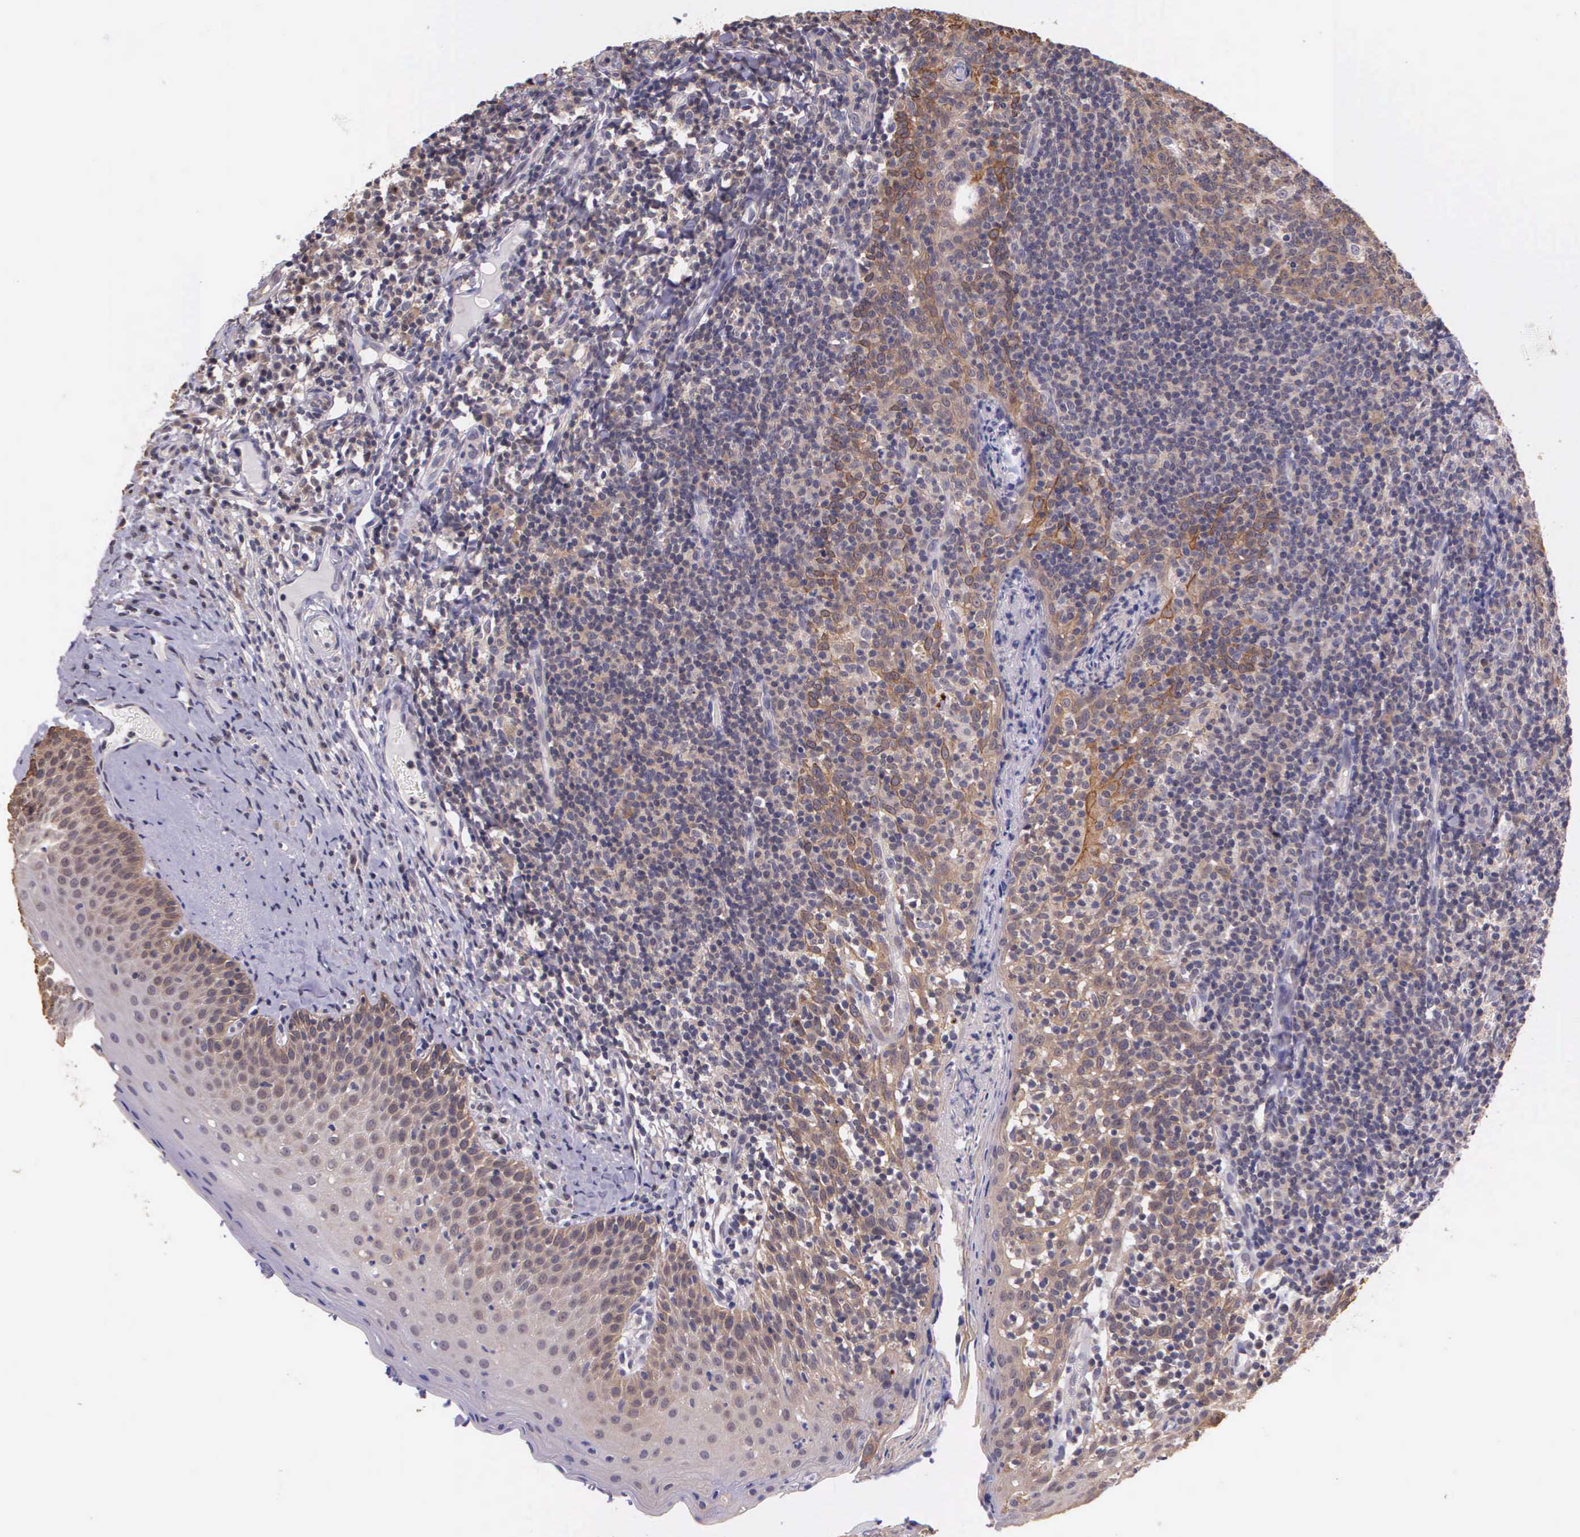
{"staining": {"intensity": "moderate", "quantity": "25%-75%", "location": "cytoplasmic/membranous"}, "tissue": "tonsil", "cell_type": "Germinal center cells", "image_type": "normal", "snomed": [{"axis": "morphology", "description": "Normal tissue, NOS"}, {"axis": "topography", "description": "Tonsil"}], "caption": "A brown stain shows moderate cytoplasmic/membranous expression of a protein in germinal center cells of unremarkable human tonsil.", "gene": "IGBP1P2", "patient": {"sex": "male", "age": 6}}